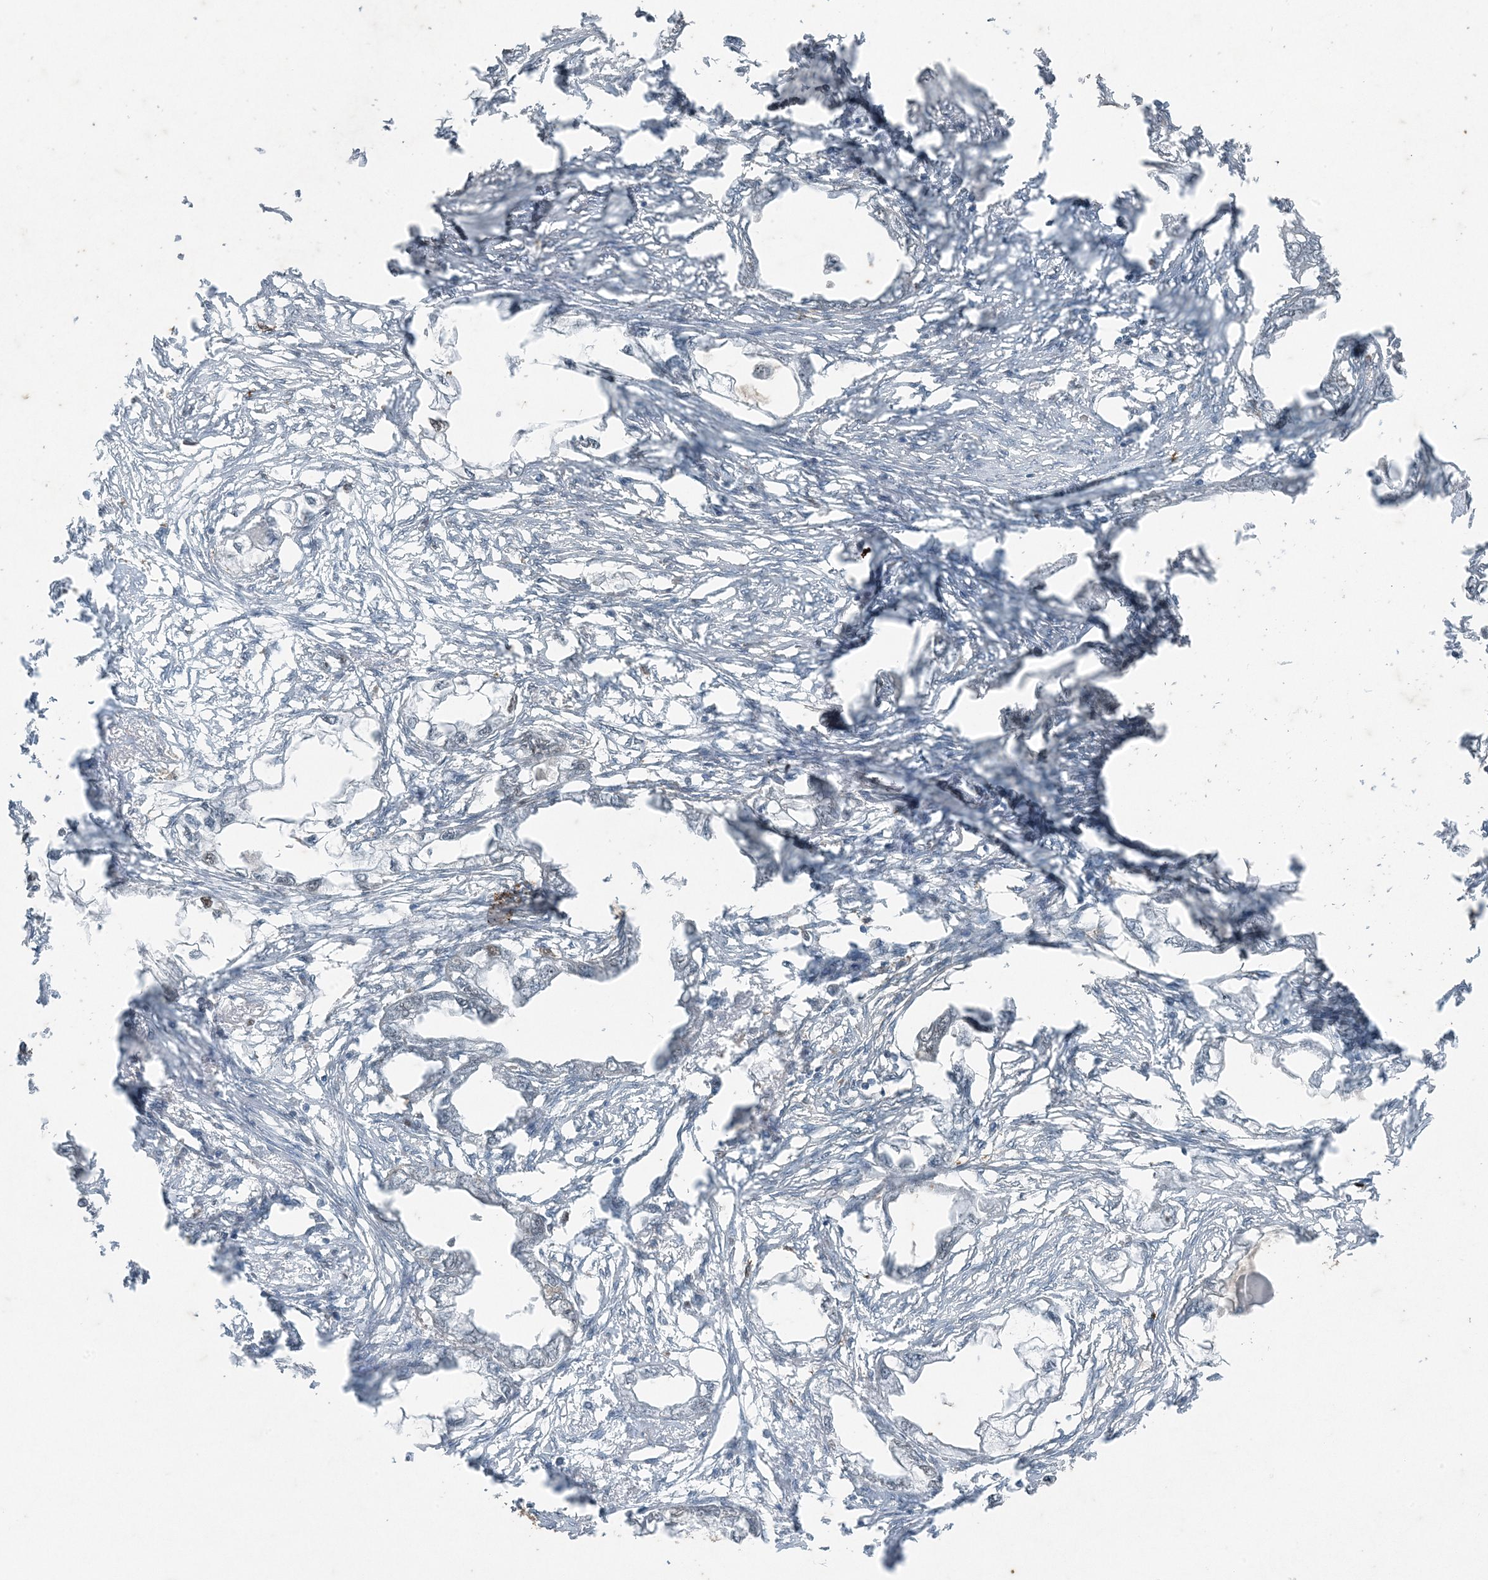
{"staining": {"intensity": "negative", "quantity": "none", "location": "none"}, "tissue": "endometrial cancer", "cell_type": "Tumor cells", "image_type": "cancer", "snomed": [{"axis": "morphology", "description": "Adenocarcinoma, NOS"}, {"axis": "morphology", "description": "Adenocarcinoma, metastatic, NOS"}, {"axis": "topography", "description": "Adipose tissue"}, {"axis": "topography", "description": "Endometrium"}], "caption": "Human endometrial adenocarcinoma stained for a protein using immunohistochemistry displays no positivity in tumor cells.", "gene": "GNL1", "patient": {"sex": "female", "age": 67}}